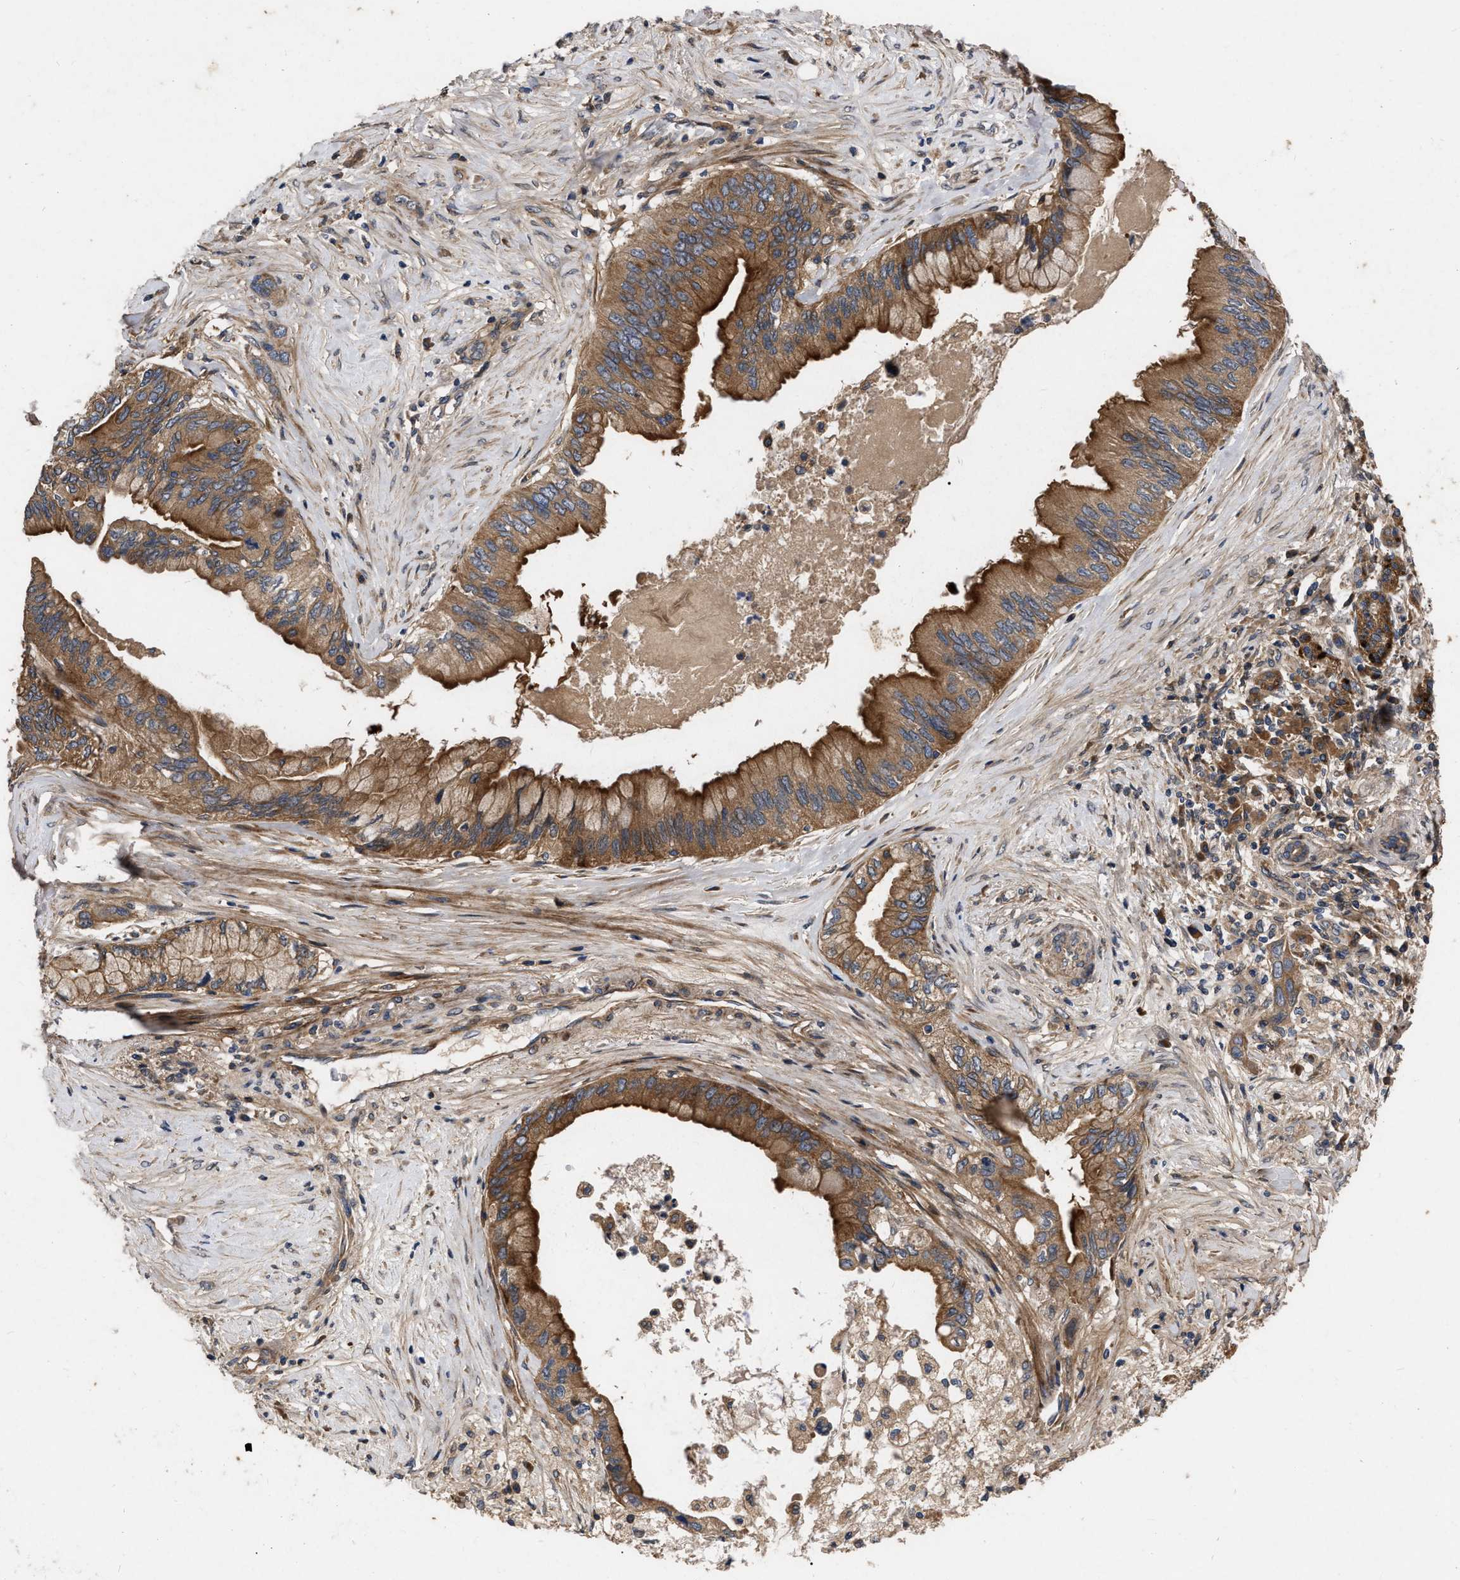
{"staining": {"intensity": "strong", "quantity": ">75%", "location": "cytoplasmic/membranous"}, "tissue": "pancreatic cancer", "cell_type": "Tumor cells", "image_type": "cancer", "snomed": [{"axis": "morphology", "description": "Adenocarcinoma, NOS"}, {"axis": "topography", "description": "Pancreas"}], "caption": "Pancreatic cancer (adenocarcinoma) stained with a brown dye shows strong cytoplasmic/membranous positive positivity in approximately >75% of tumor cells.", "gene": "CDKN2C", "patient": {"sex": "female", "age": 73}}